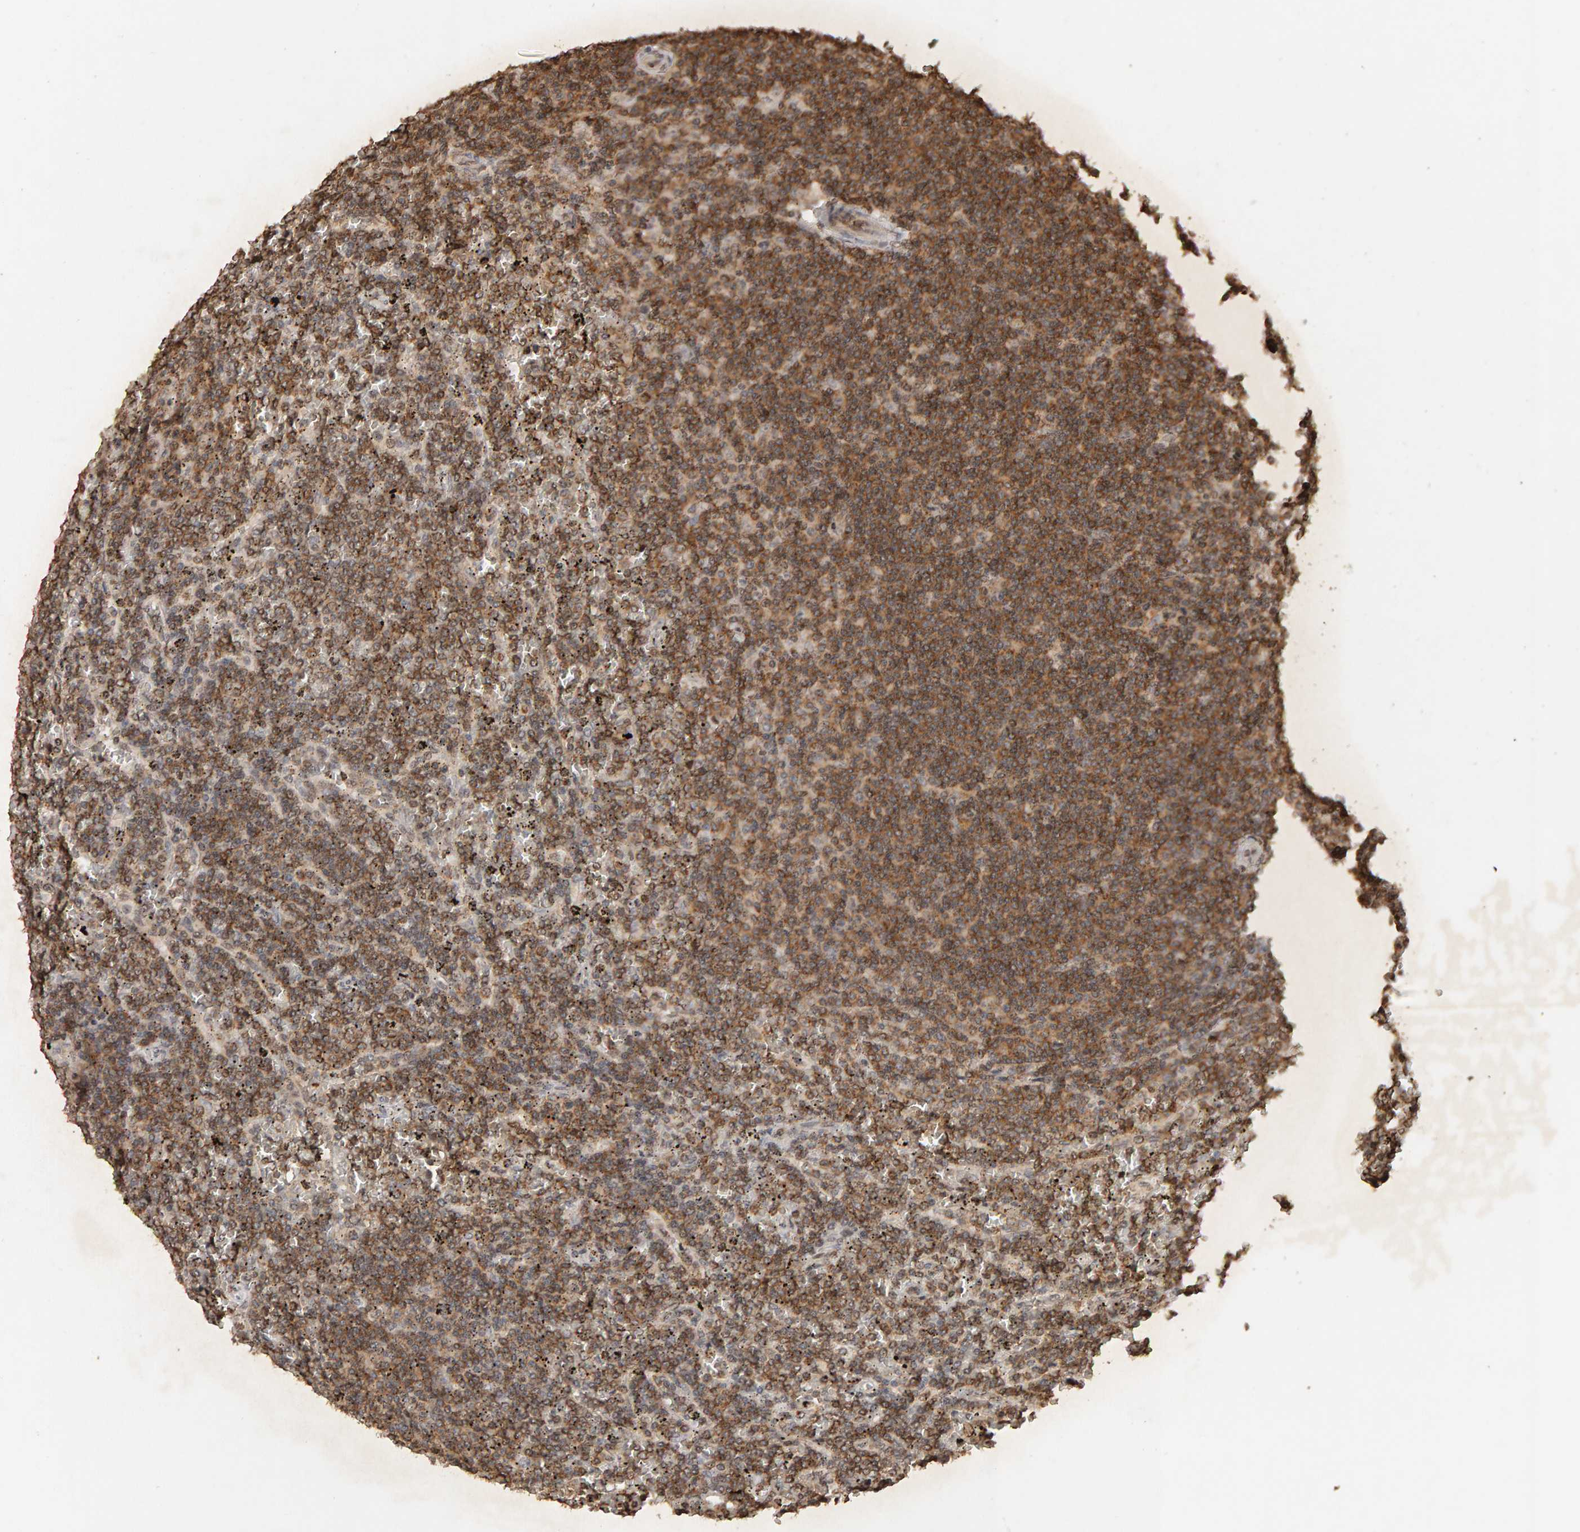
{"staining": {"intensity": "moderate", "quantity": ">75%", "location": "cytoplasmic/membranous"}, "tissue": "lymphoma", "cell_type": "Tumor cells", "image_type": "cancer", "snomed": [{"axis": "morphology", "description": "Malignant lymphoma, non-Hodgkin's type, Low grade"}, {"axis": "topography", "description": "Spleen"}], "caption": "Human lymphoma stained with a protein marker reveals moderate staining in tumor cells.", "gene": "DNAJB5", "patient": {"sex": "female", "age": 19}}